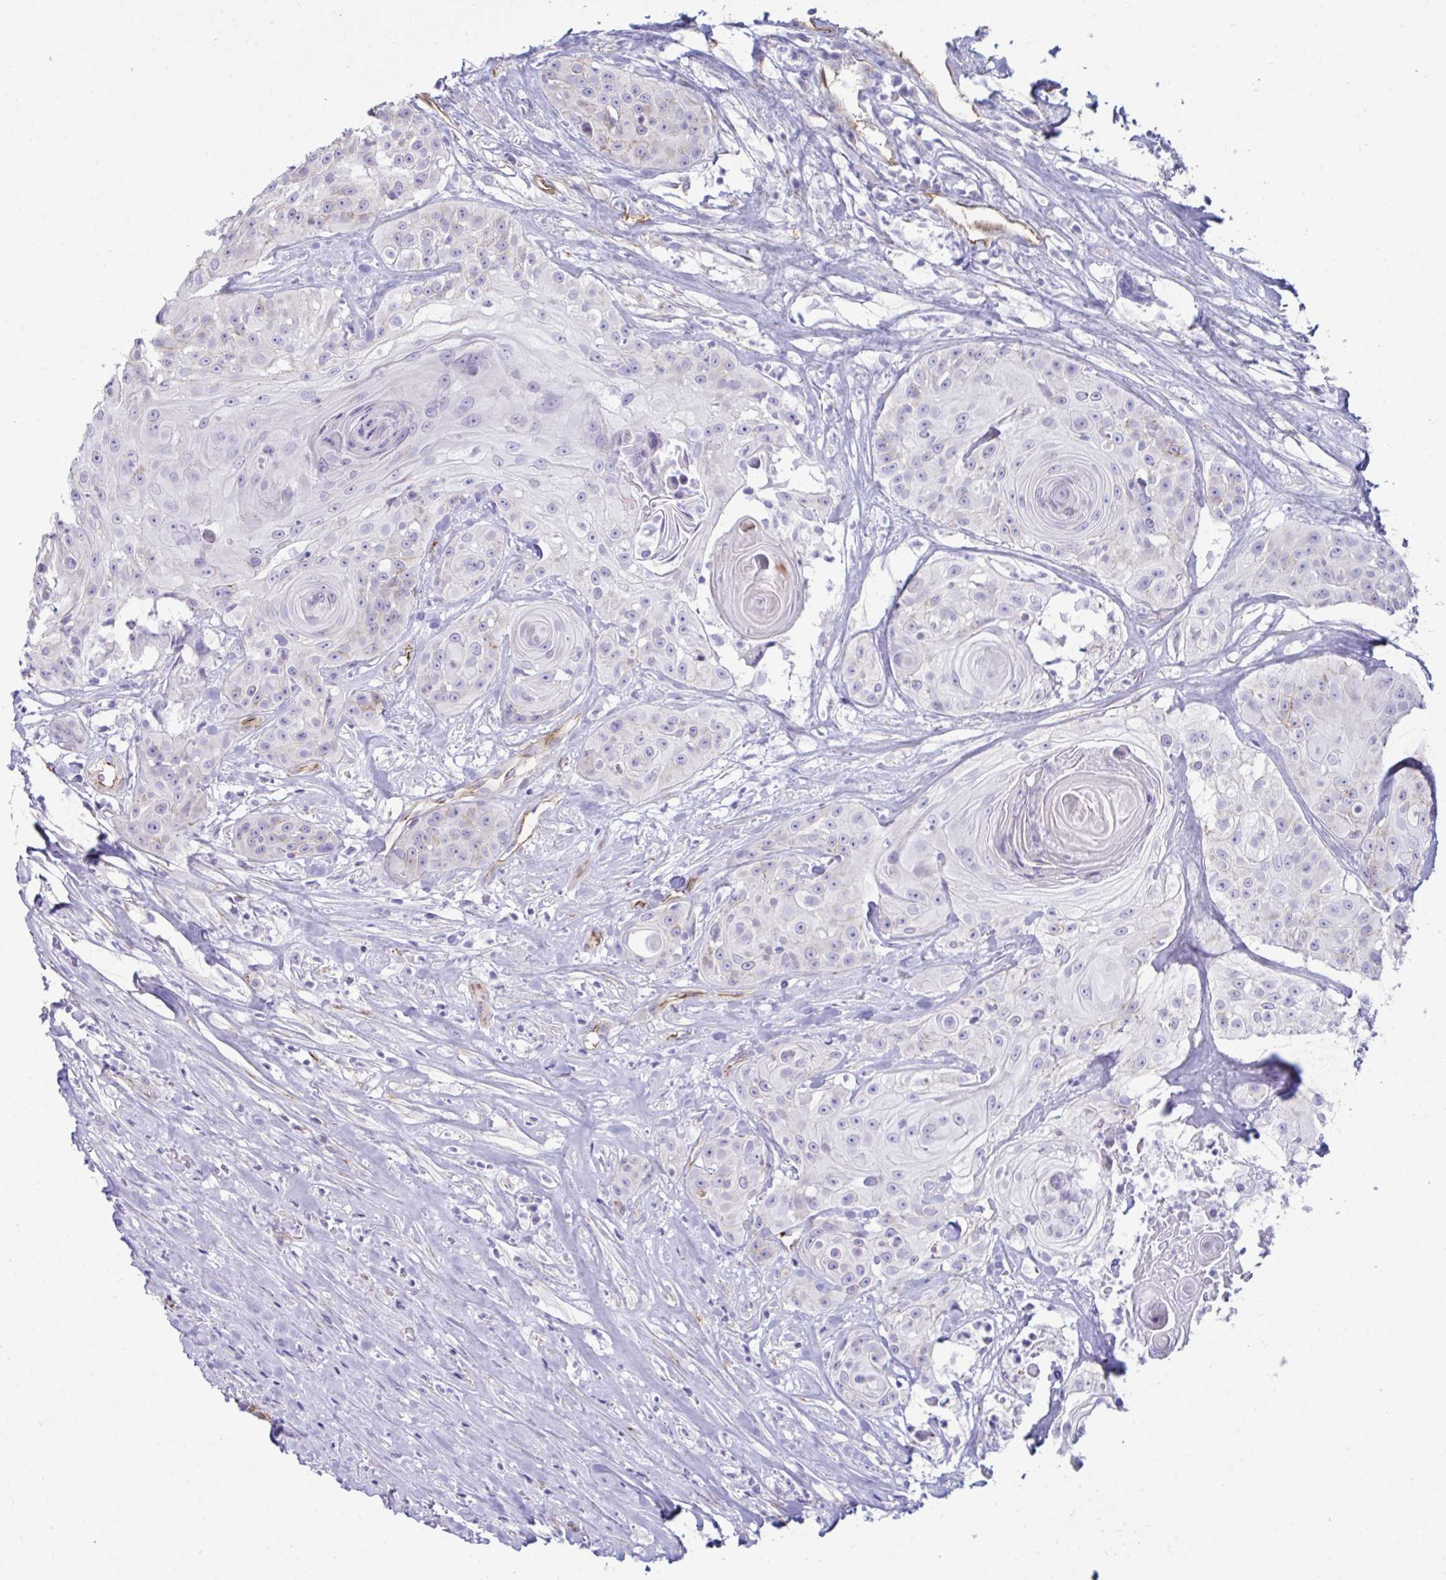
{"staining": {"intensity": "negative", "quantity": "none", "location": "none"}, "tissue": "head and neck cancer", "cell_type": "Tumor cells", "image_type": "cancer", "snomed": [{"axis": "morphology", "description": "Squamous cell carcinoma, NOS"}, {"axis": "topography", "description": "Head-Neck"}], "caption": "IHC of human head and neck cancer shows no staining in tumor cells.", "gene": "UBL3", "patient": {"sex": "male", "age": 83}}